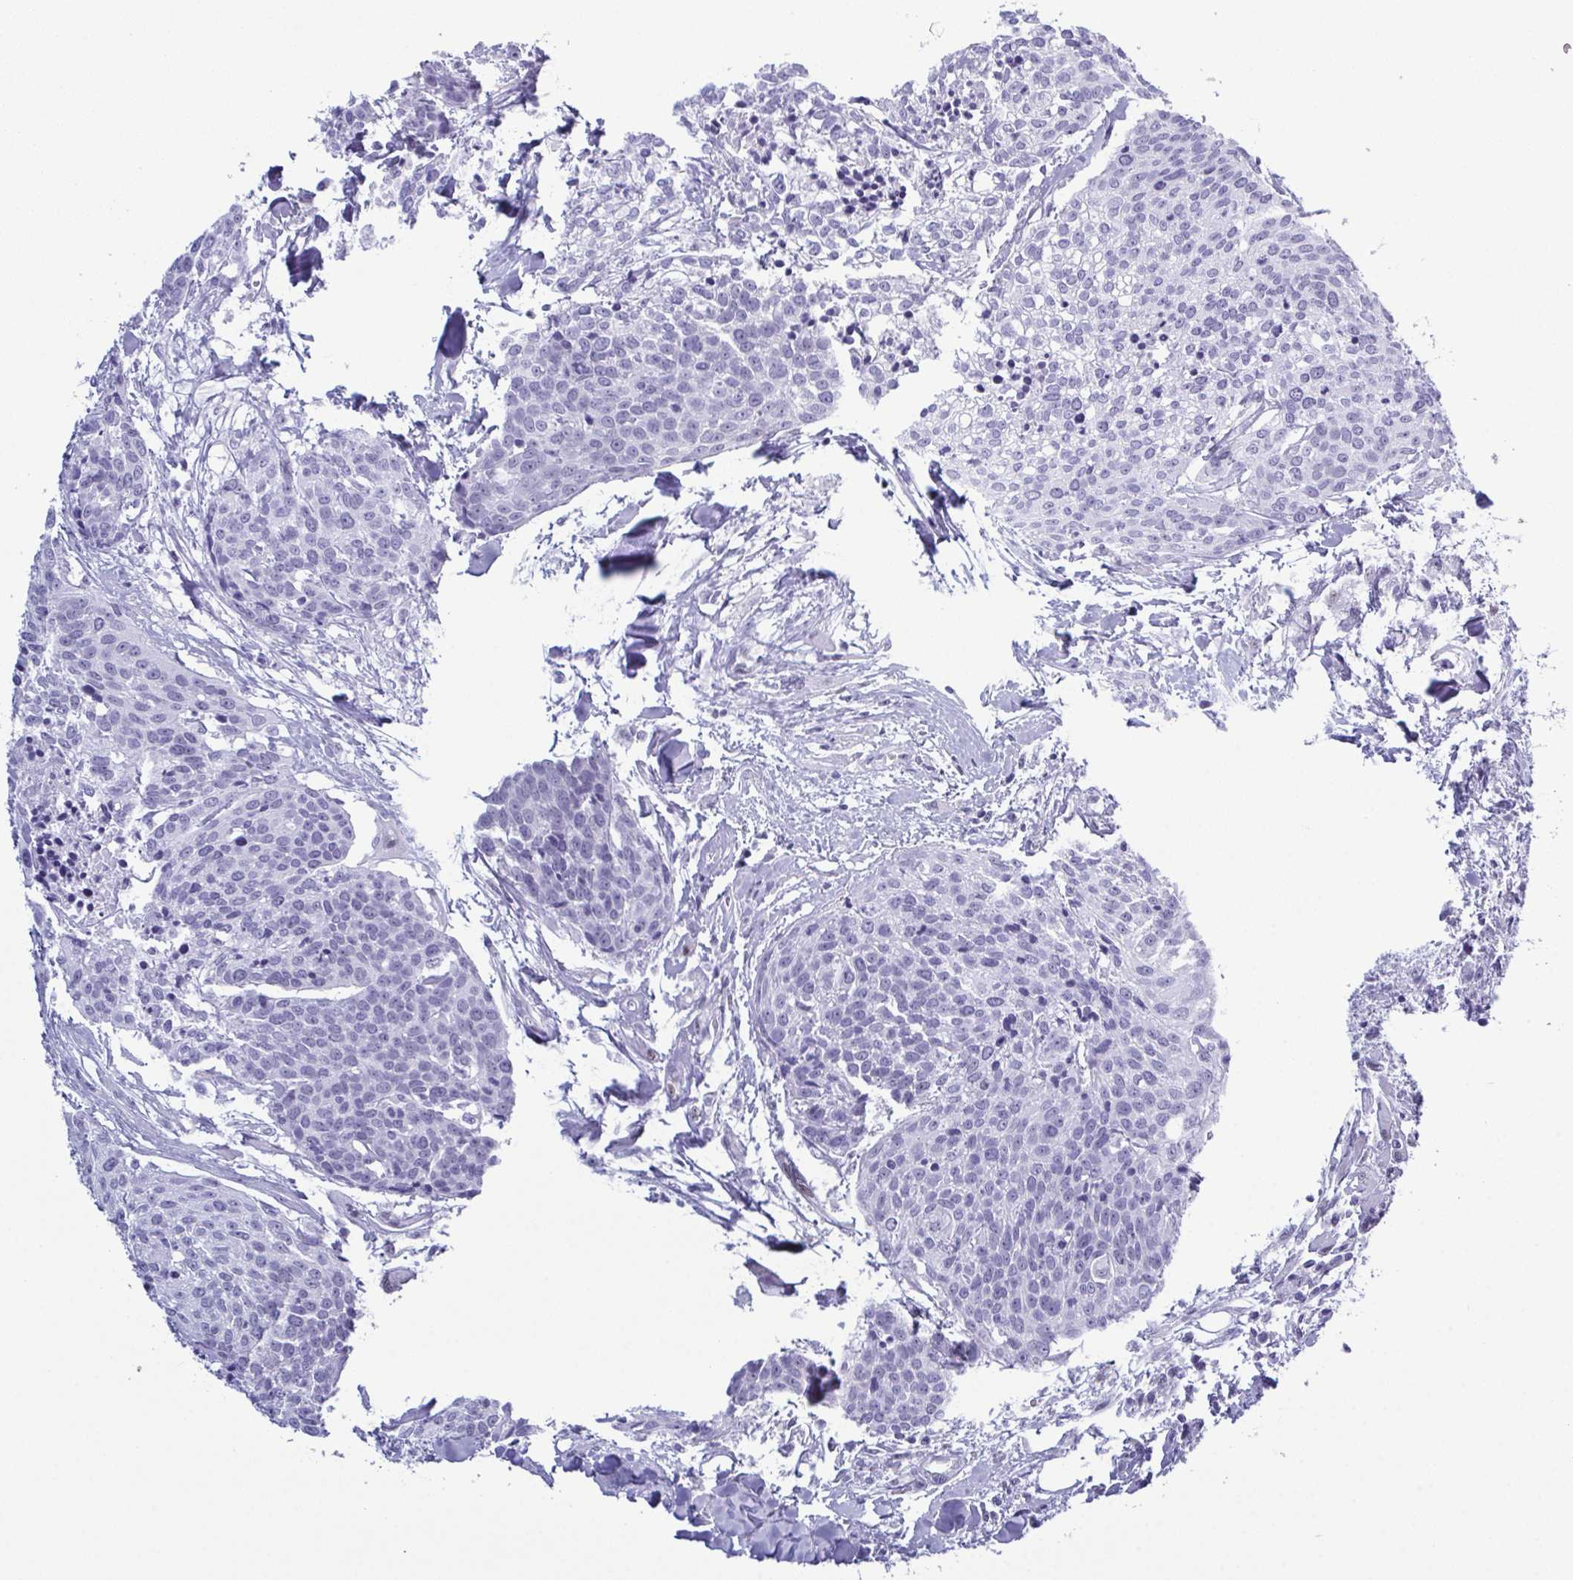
{"staining": {"intensity": "negative", "quantity": "none", "location": "none"}, "tissue": "head and neck cancer", "cell_type": "Tumor cells", "image_type": "cancer", "snomed": [{"axis": "morphology", "description": "Squamous cell carcinoma, NOS"}, {"axis": "topography", "description": "Oral tissue"}, {"axis": "topography", "description": "Head-Neck"}], "caption": "This is an immunohistochemistry micrograph of human head and neck squamous cell carcinoma. There is no expression in tumor cells.", "gene": "SUGP2", "patient": {"sex": "male", "age": 64}}